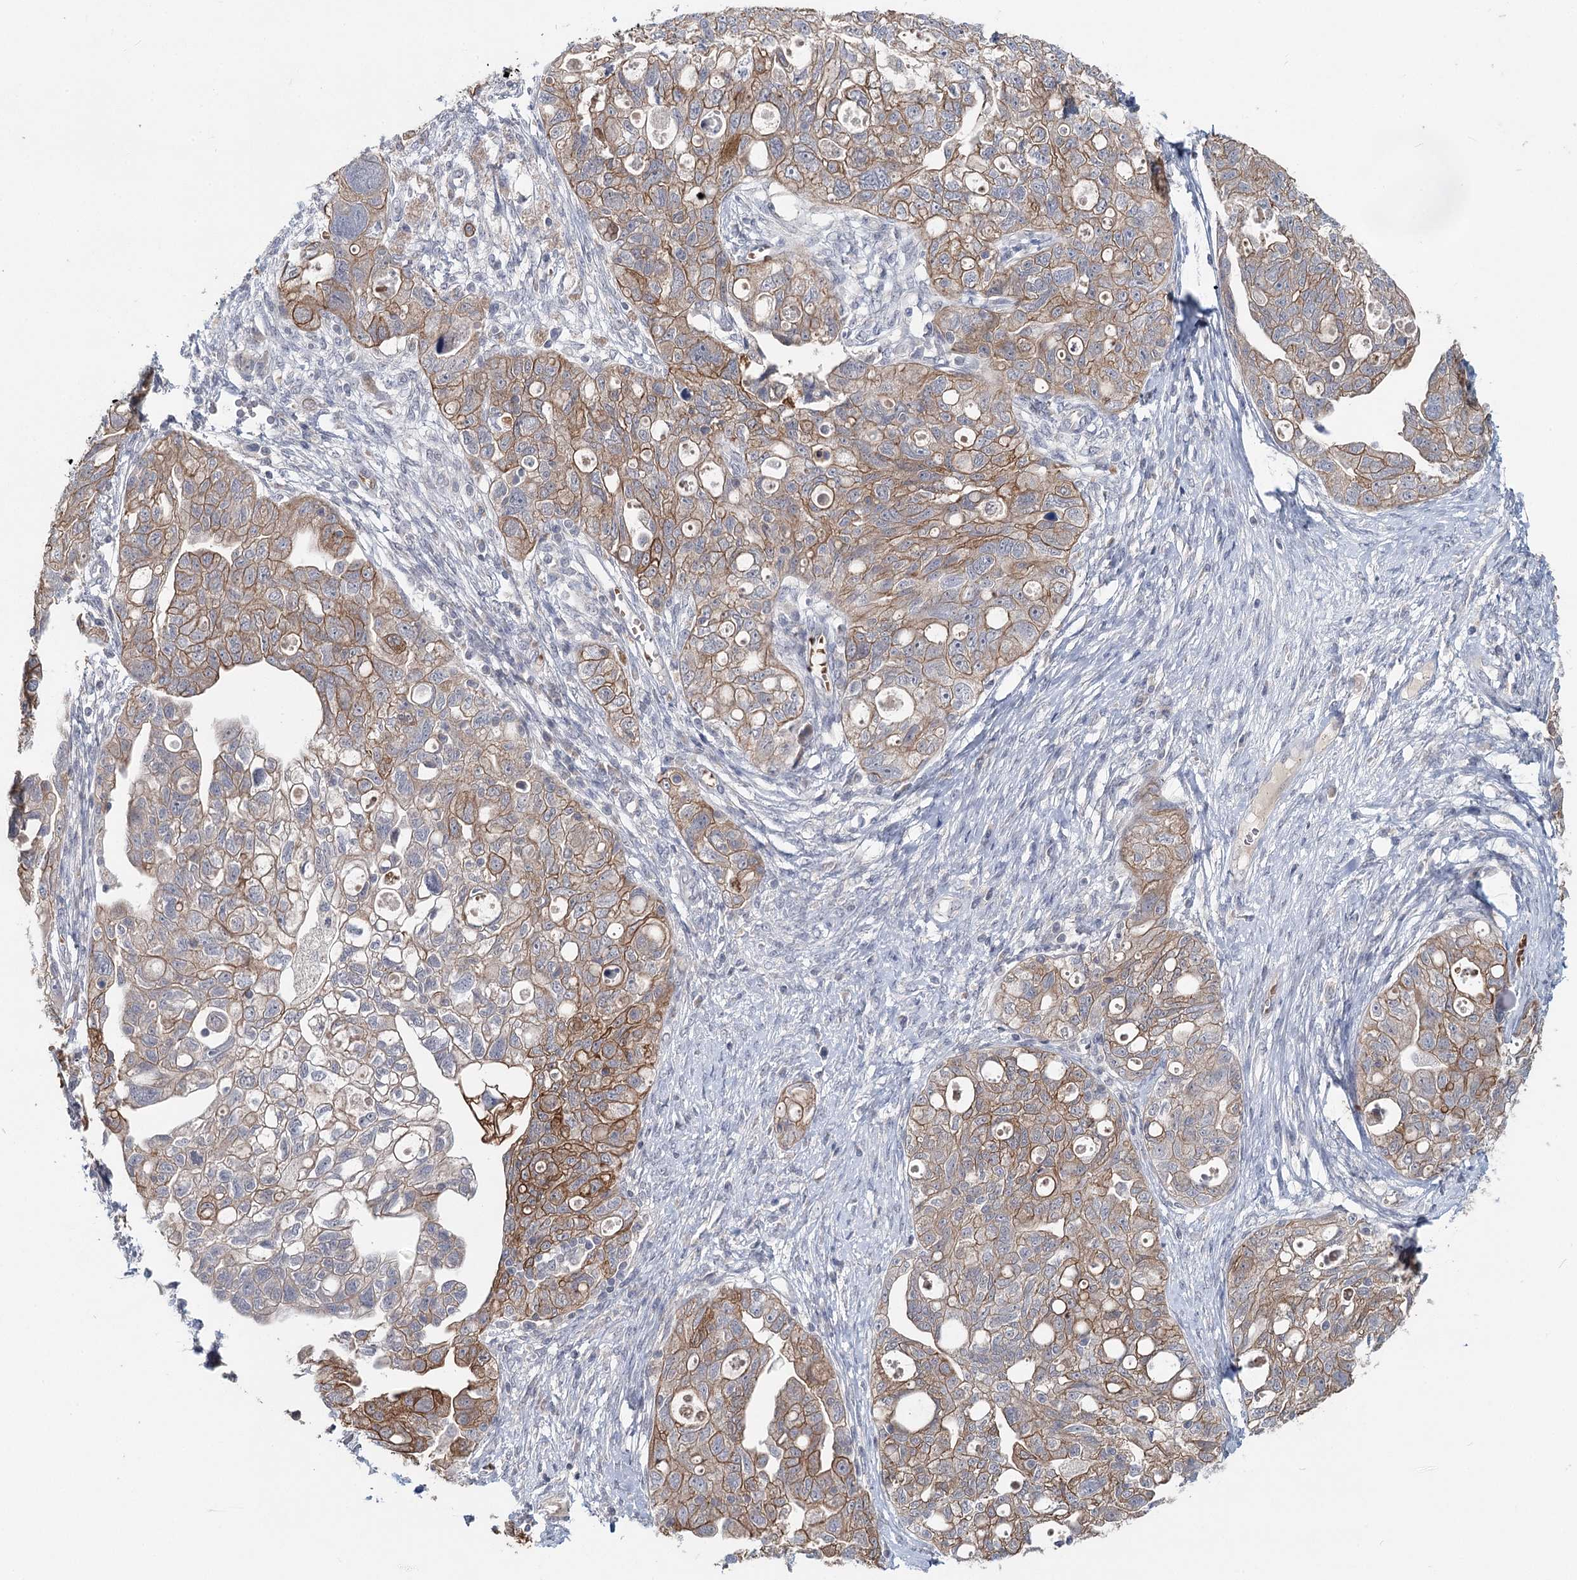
{"staining": {"intensity": "weak", "quantity": ">75%", "location": "cytoplasmic/membranous"}, "tissue": "ovarian cancer", "cell_type": "Tumor cells", "image_type": "cancer", "snomed": [{"axis": "morphology", "description": "Carcinoma, NOS"}, {"axis": "morphology", "description": "Cystadenocarcinoma, serous, NOS"}, {"axis": "topography", "description": "Ovary"}], "caption": "Ovarian cancer was stained to show a protein in brown. There is low levels of weak cytoplasmic/membranous positivity in approximately >75% of tumor cells.", "gene": "FBXO7", "patient": {"sex": "female", "age": 69}}